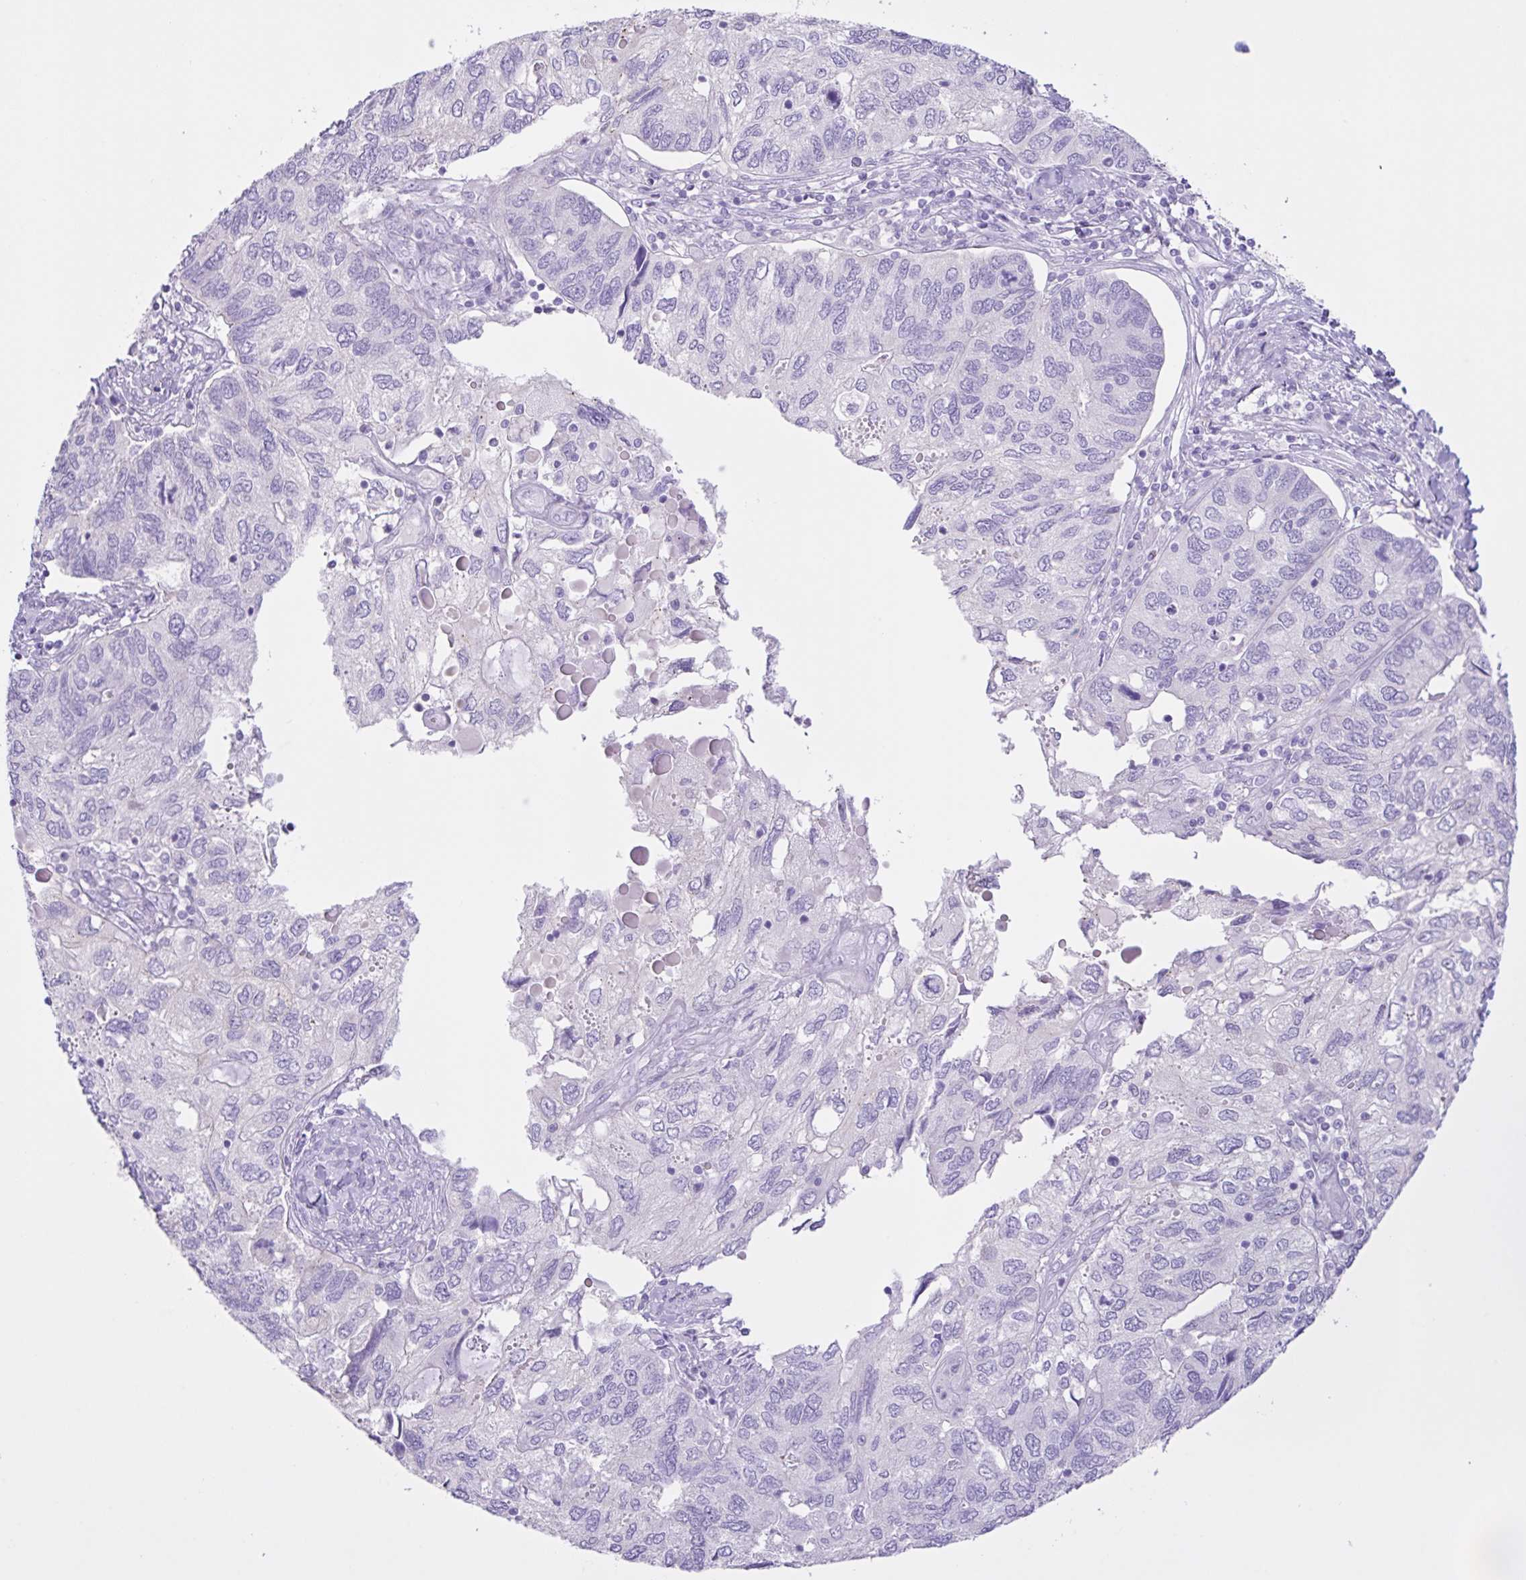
{"staining": {"intensity": "negative", "quantity": "none", "location": "none"}, "tissue": "endometrial cancer", "cell_type": "Tumor cells", "image_type": "cancer", "snomed": [{"axis": "morphology", "description": "Carcinoma, NOS"}, {"axis": "topography", "description": "Uterus"}], "caption": "DAB (3,3'-diaminobenzidine) immunohistochemical staining of human endometrial carcinoma reveals no significant expression in tumor cells. (DAB (3,3'-diaminobenzidine) IHC, high magnification).", "gene": "CST11", "patient": {"sex": "female", "age": 76}}